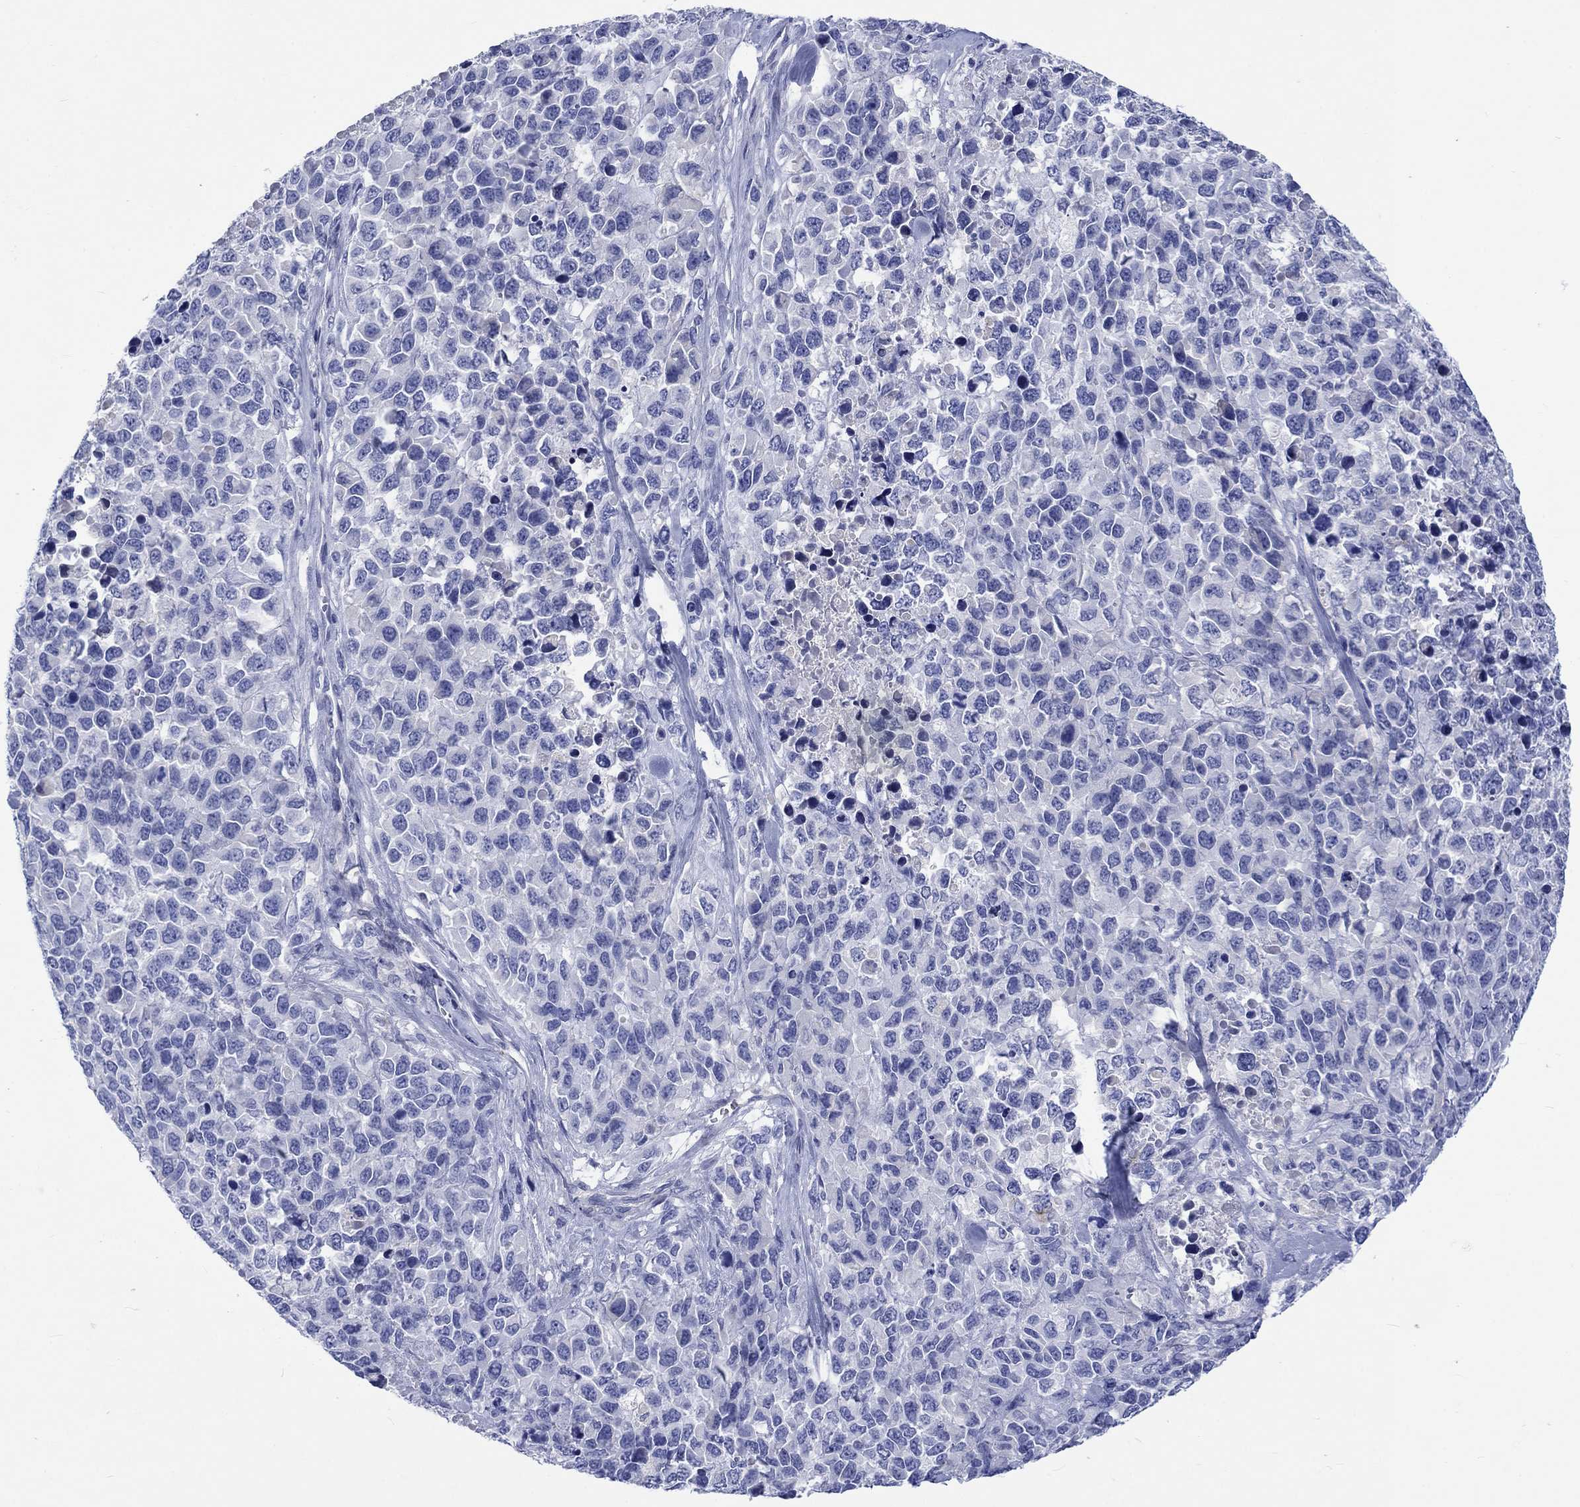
{"staining": {"intensity": "negative", "quantity": "none", "location": "none"}, "tissue": "melanoma", "cell_type": "Tumor cells", "image_type": "cancer", "snomed": [{"axis": "morphology", "description": "Malignant melanoma, Metastatic site"}, {"axis": "topography", "description": "Skin"}], "caption": "Immunohistochemistry (IHC) histopathology image of melanoma stained for a protein (brown), which demonstrates no positivity in tumor cells.", "gene": "CACNG3", "patient": {"sex": "male", "age": 84}}